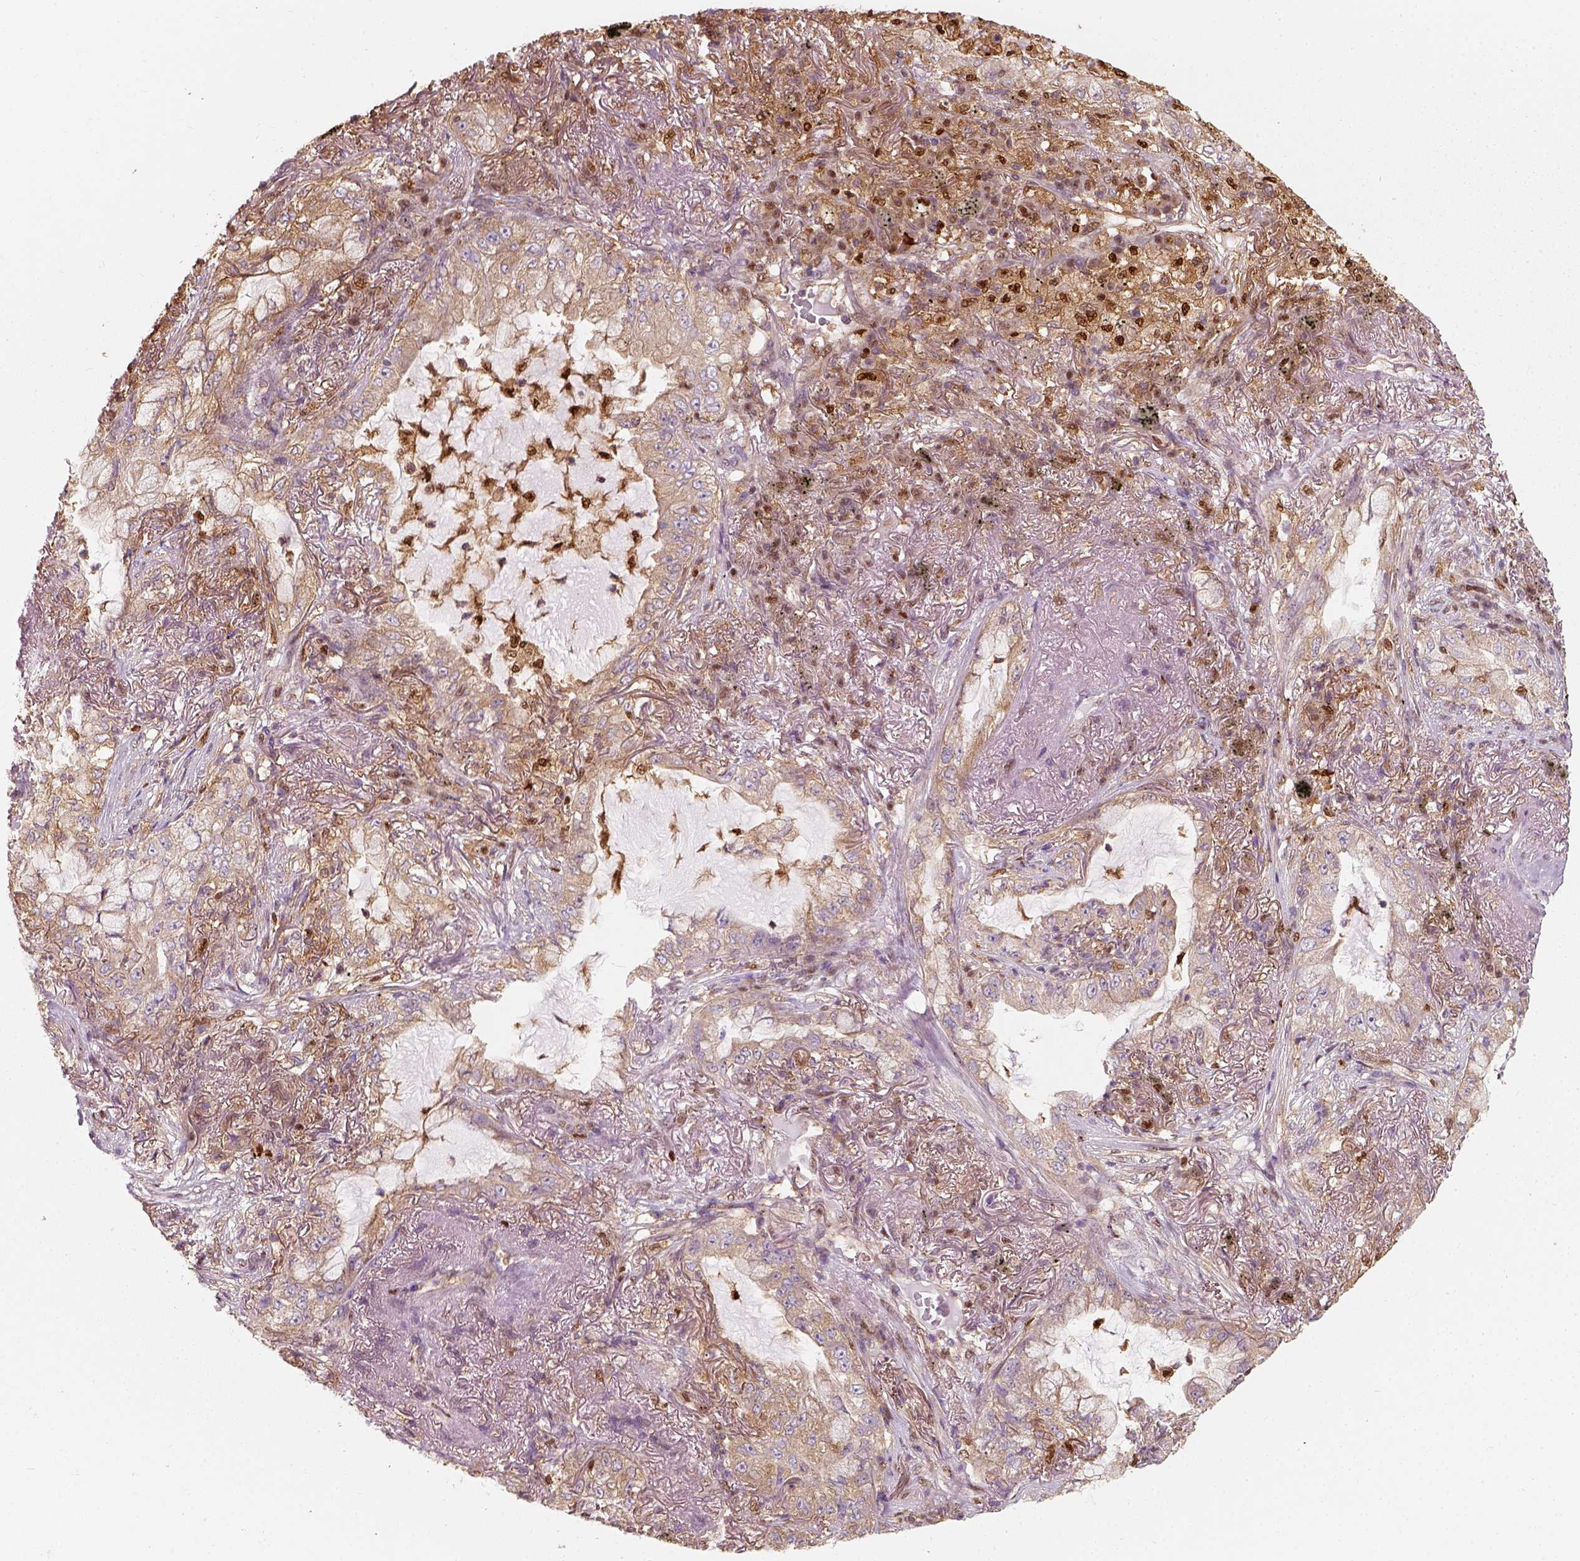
{"staining": {"intensity": "moderate", "quantity": ">75%", "location": "cytoplasmic/membranous"}, "tissue": "lung cancer", "cell_type": "Tumor cells", "image_type": "cancer", "snomed": [{"axis": "morphology", "description": "Adenocarcinoma, NOS"}, {"axis": "topography", "description": "Lung"}], "caption": "Adenocarcinoma (lung) tissue displays moderate cytoplasmic/membranous staining in approximately >75% of tumor cells, visualized by immunohistochemistry.", "gene": "SQSTM1", "patient": {"sex": "female", "age": 73}}